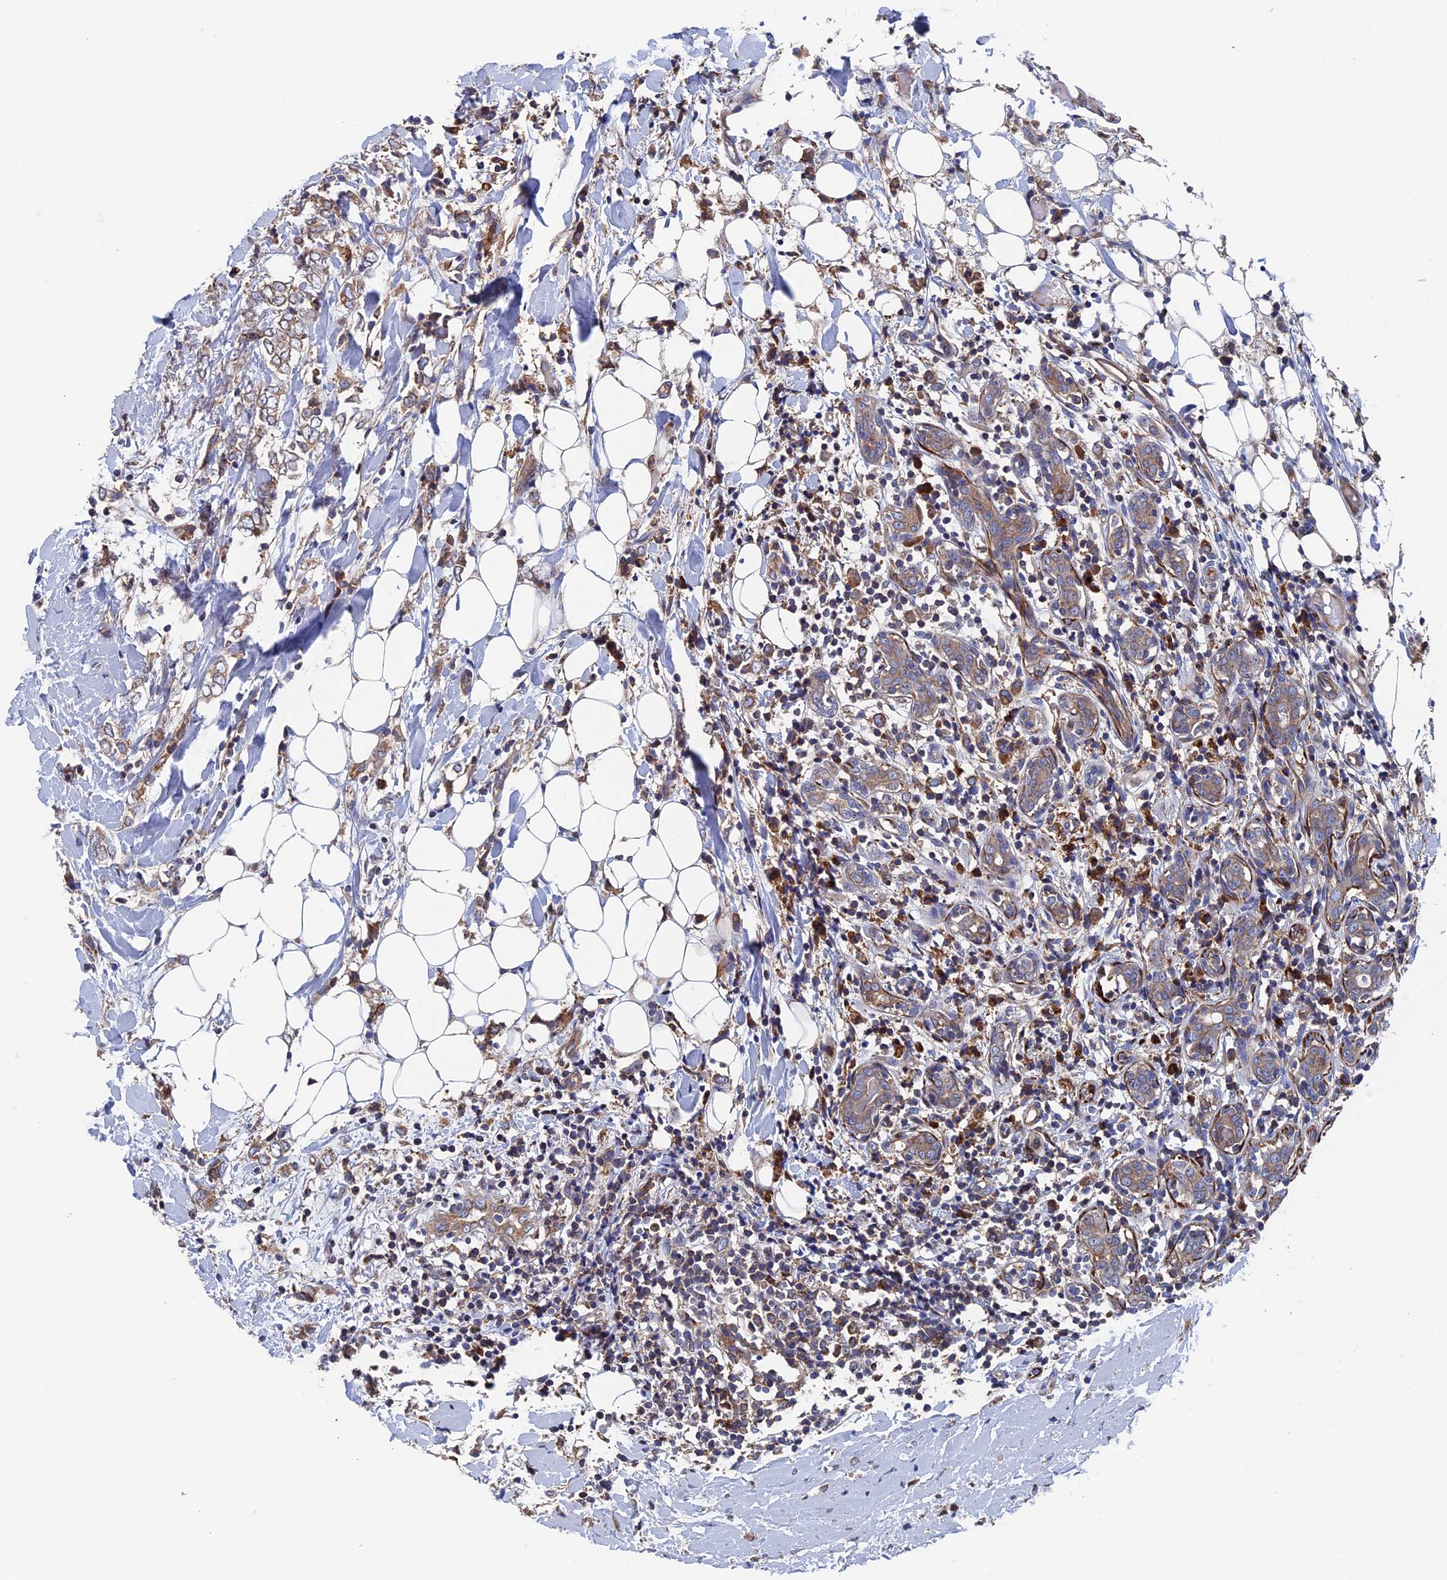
{"staining": {"intensity": "moderate", "quantity": ">75%", "location": "cytoplasmic/membranous"}, "tissue": "breast cancer", "cell_type": "Tumor cells", "image_type": "cancer", "snomed": [{"axis": "morphology", "description": "Normal tissue, NOS"}, {"axis": "morphology", "description": "Lobular carcinoma"}, {"axis": "topography", "description": "Breast"}], "caption": "Immunohistochemistry staining of lobular carcinoma (breast), which exhibits medium levels of moderate cytoplasmic/membranous expression in about >75% of tumor cells indicating moderate cytoplasmic/membranous protein positivity. The staining was performed using DAB (brown) for protein detection and nuclei were counterstained in hematoxylin (blue).", "gene": "DNAJC3", "patient": {"sex": "female", "age": 47}}